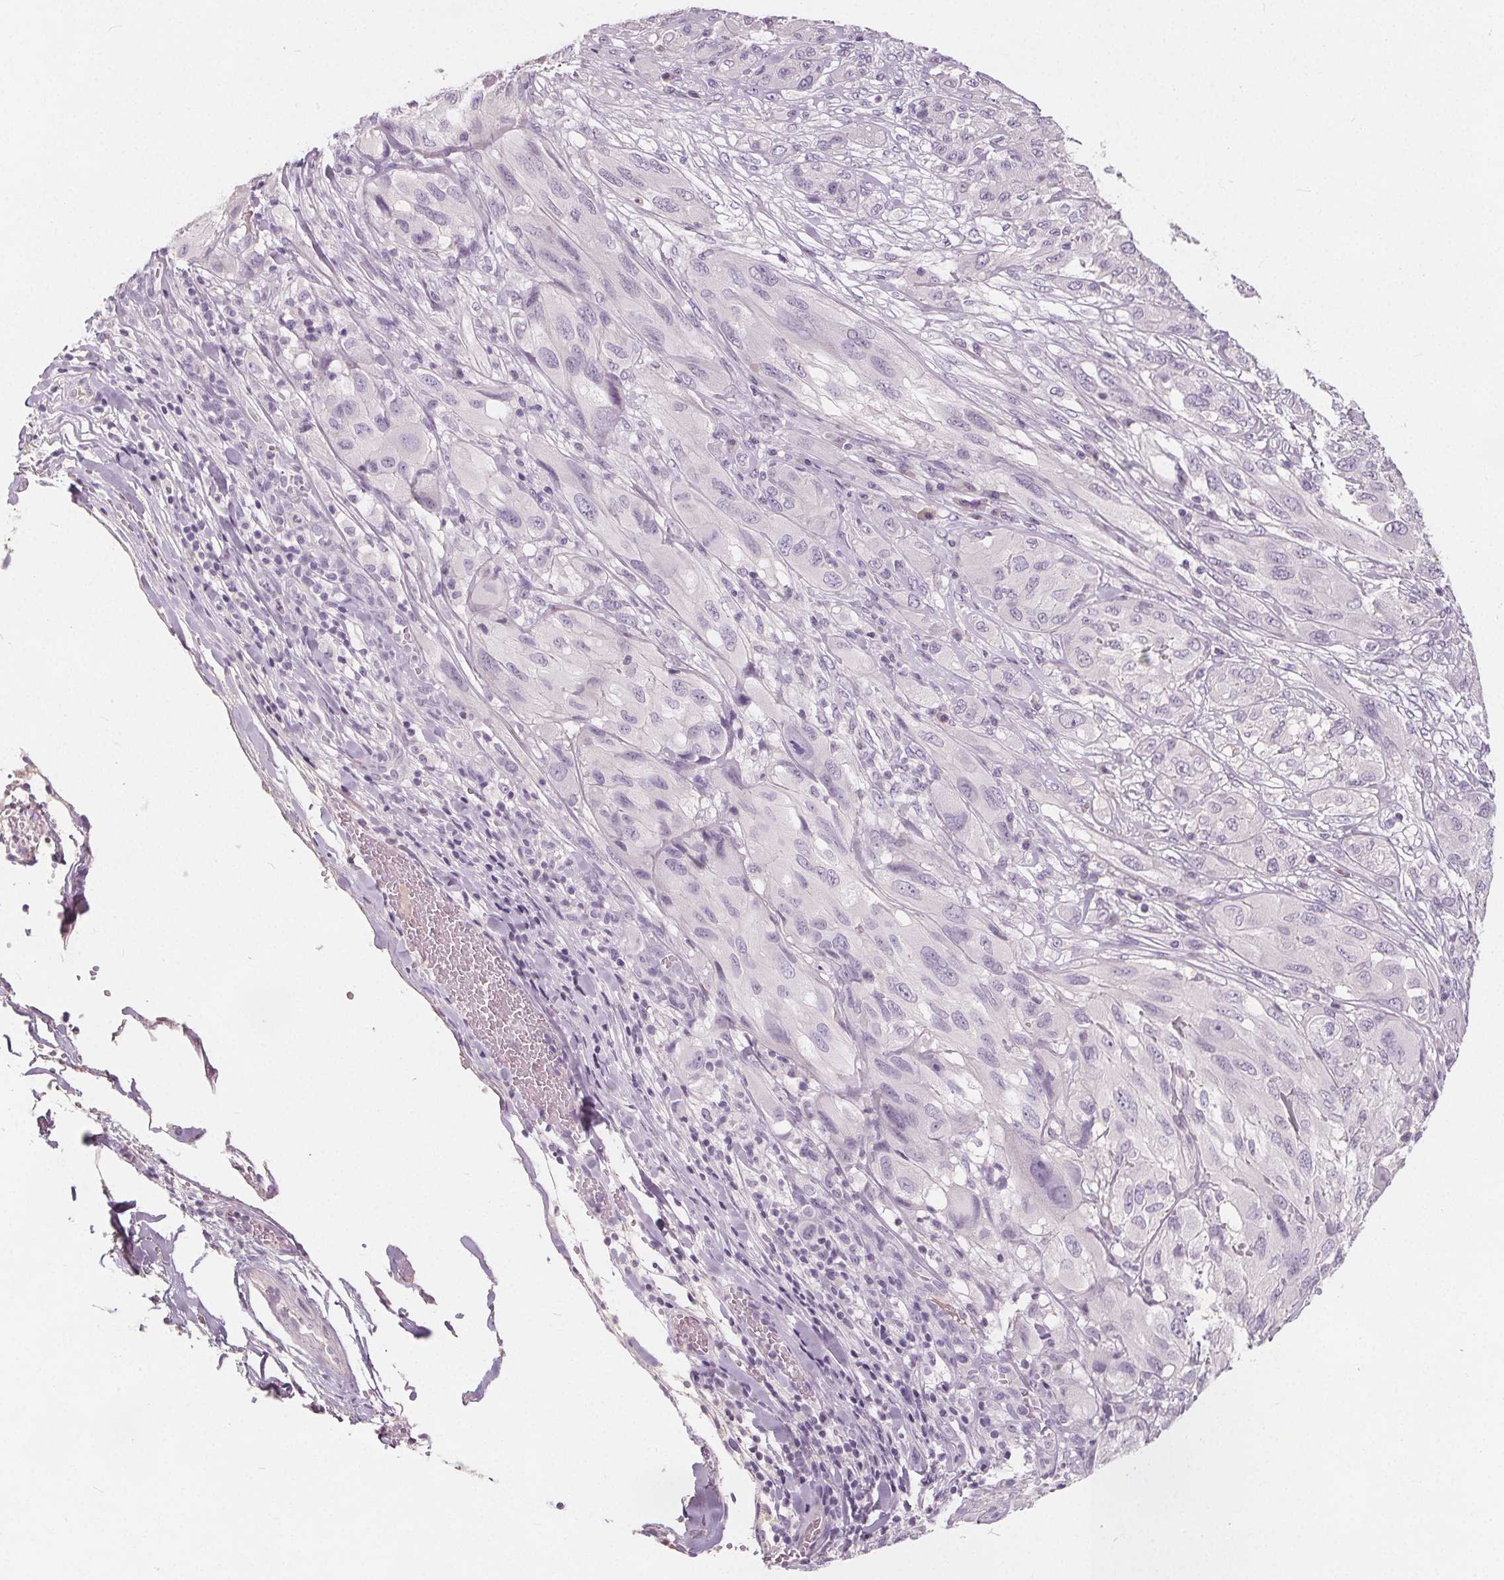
{"staining": {"intensity": "negative", "quantity": "none", "location": "none"}, "tissue": "melanoma", "cell_type": "Tumor cells", "image_type": "cancer", "snomed": [{"axis": "morphology", "description": "Malignant melanoma, NOS"}, {"axis": "topography", "description": "Skin"}], "caption": "Tumor cells show no significant protein expression in melanoma.", "gene": "PLA2G2E", "patient": {"sex": "female", "age": 91}}